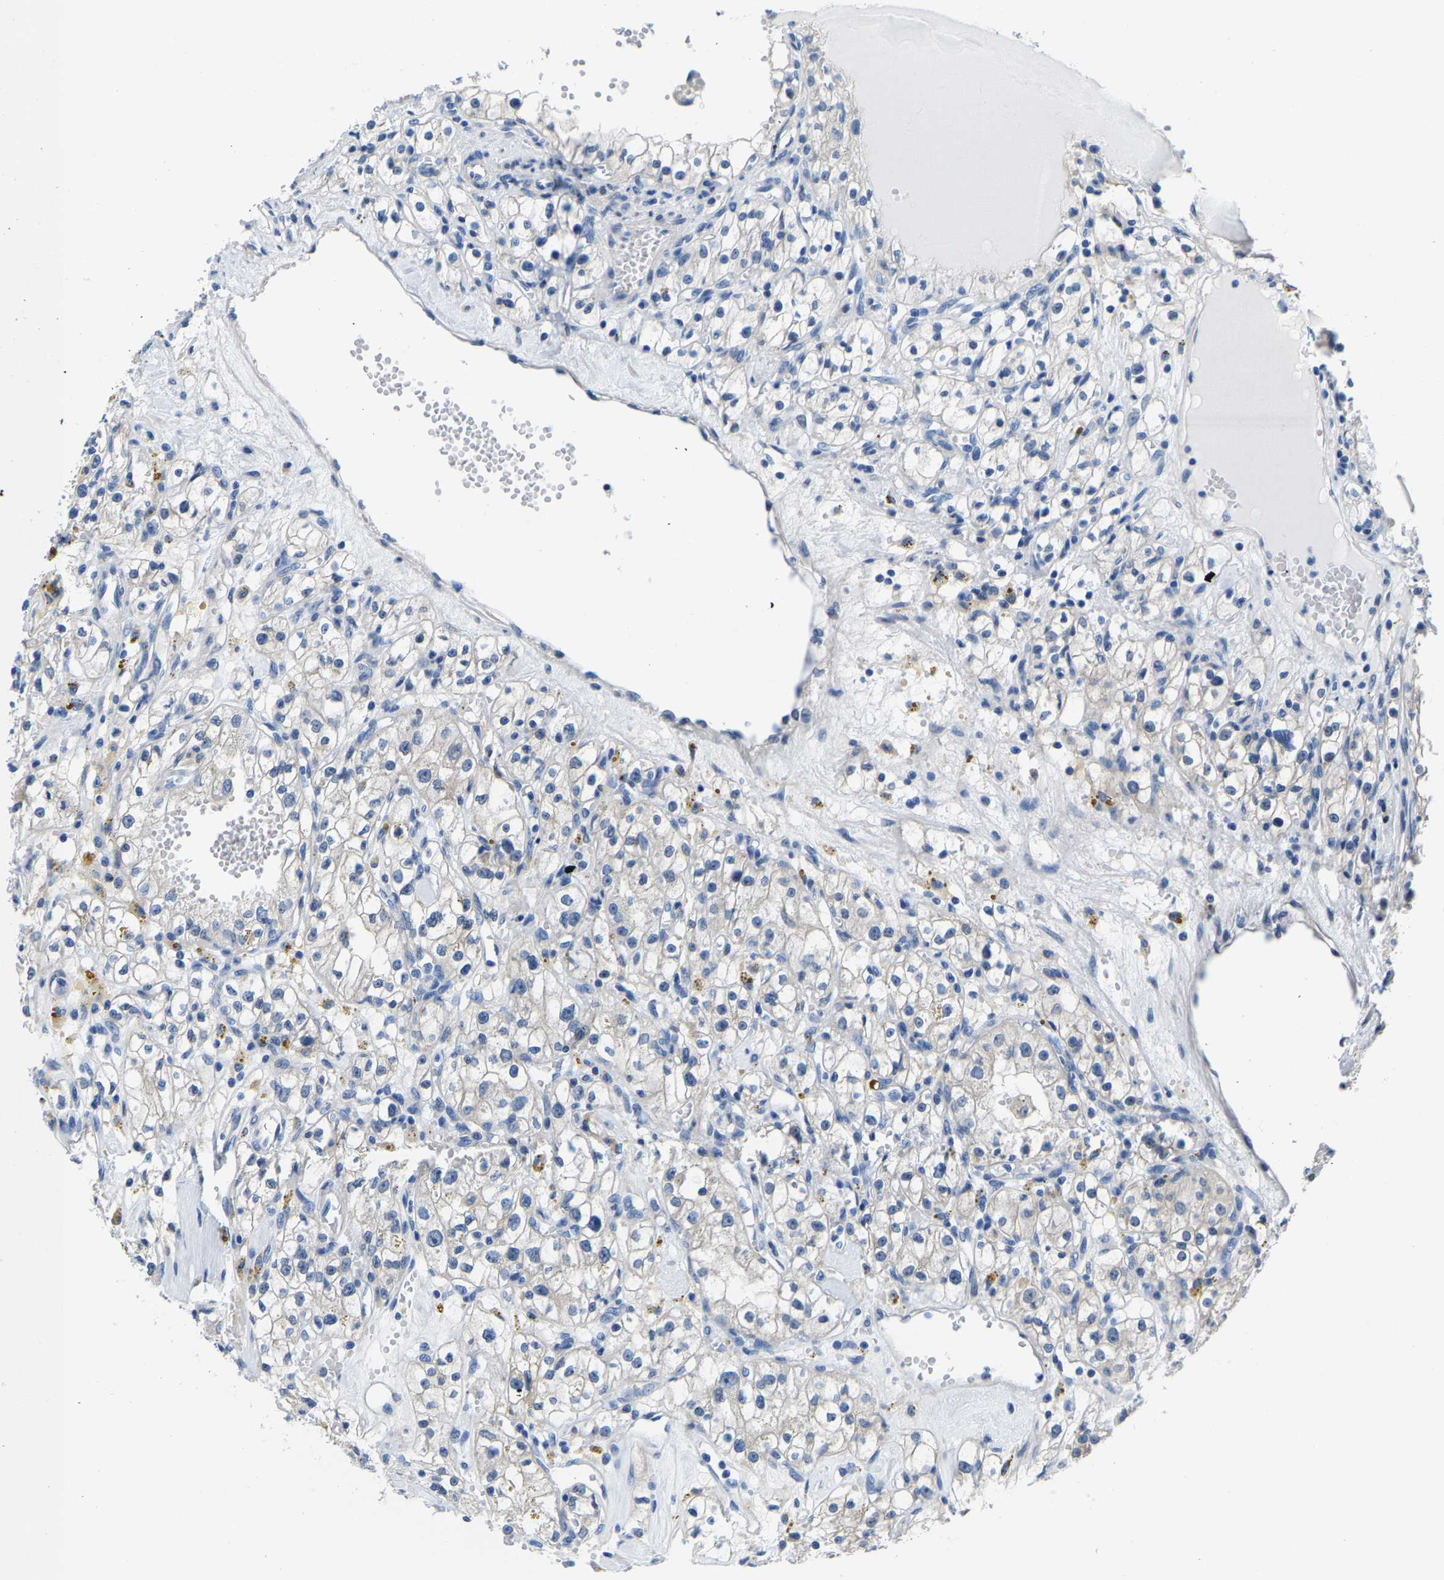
{"staining": {"intensity": "negative", "quantity": "none", "location": "none"}, "tissue": "renal cancer", "cell_type": "Tumor cells", "image_type": "cancer", "snomed": [{"axis": "morphology", "description": "Adenocarcinoma, NOS"}, {"axis": "topography", "description": "Kidney"}], "caption": "Image shows no significant protein expression in tumor cells of adenocarcinoma (renal).", "gene": "SSH3", "patient": {"sex": "male", "age": 56}}